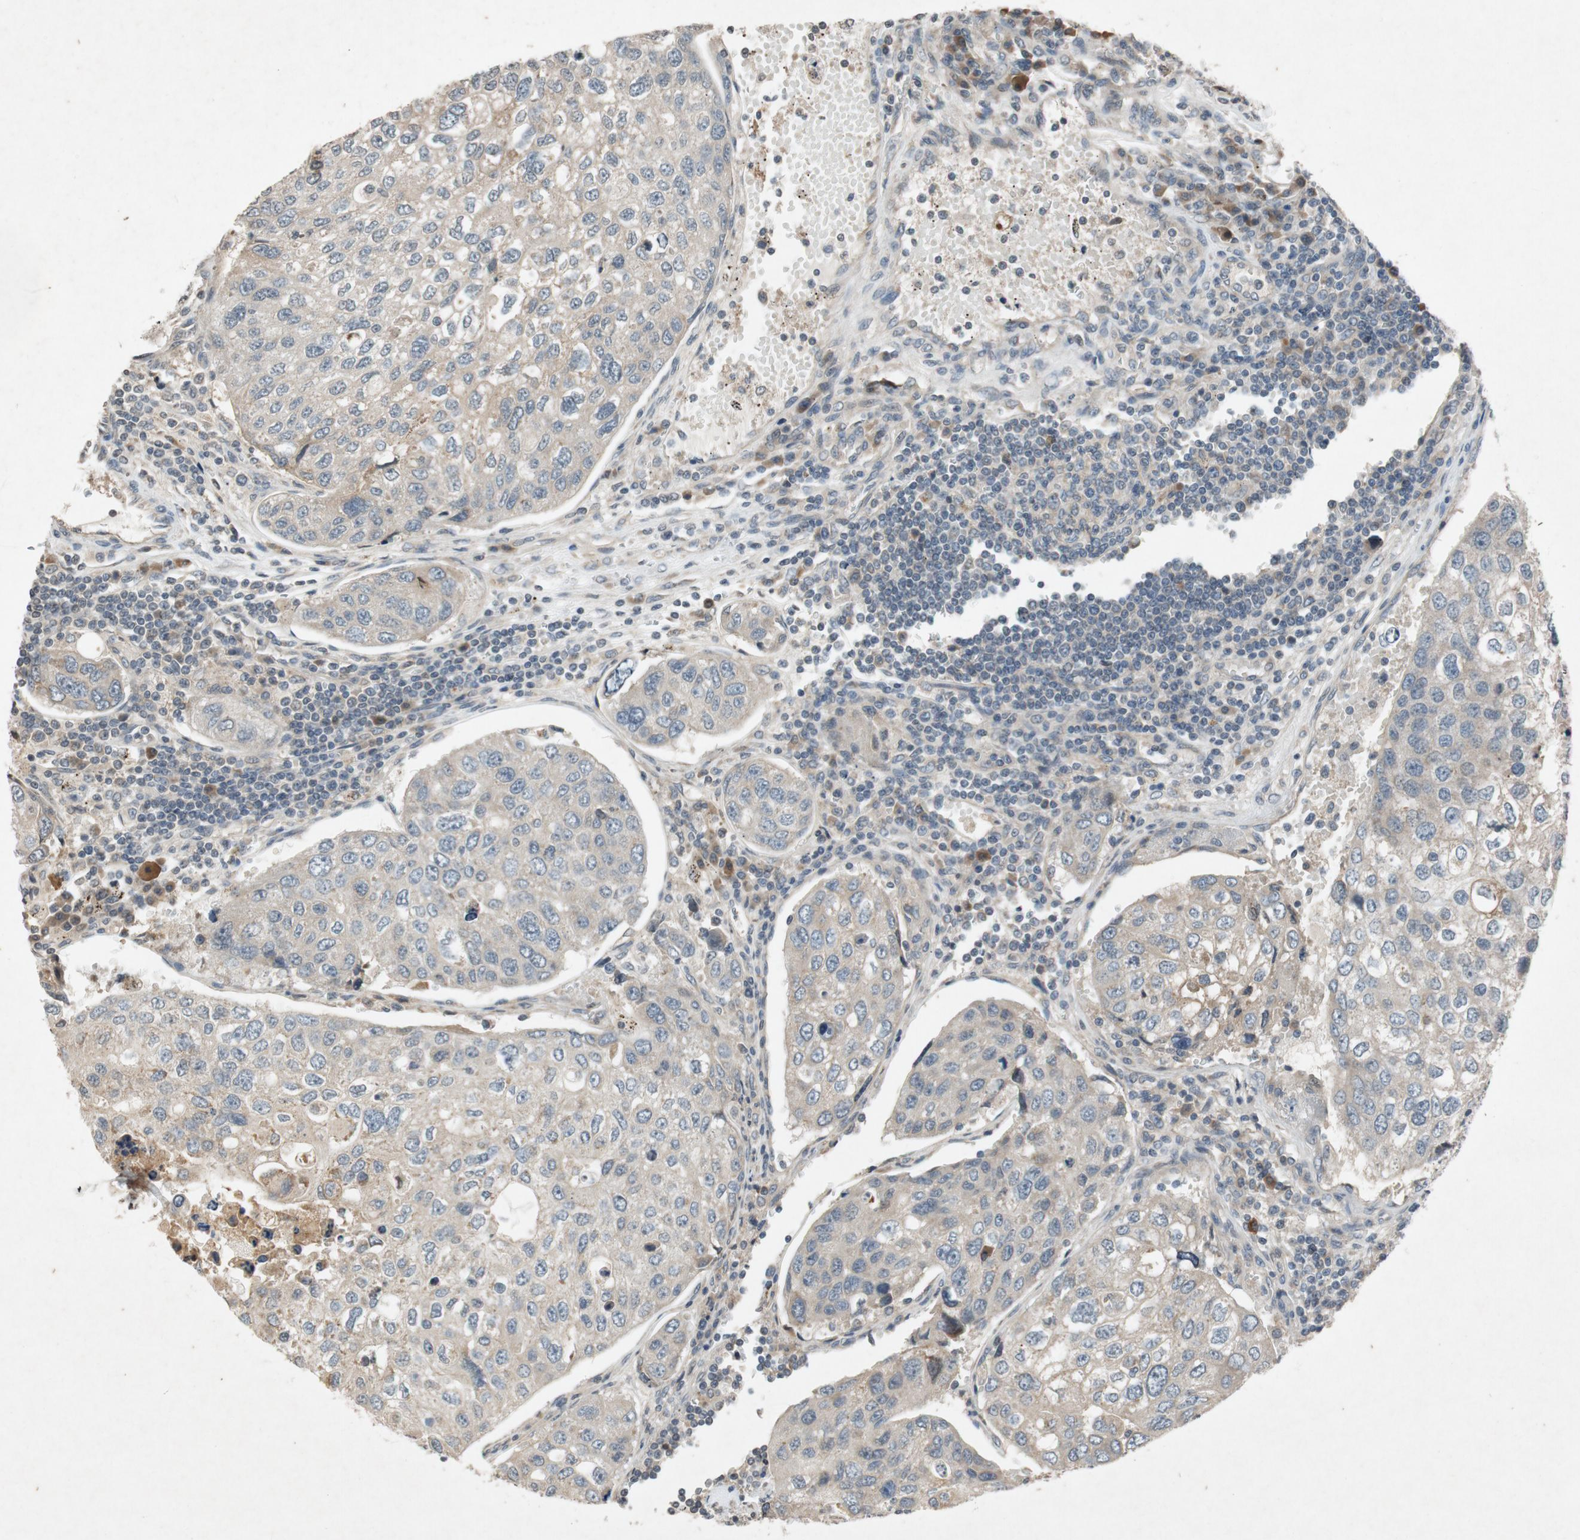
{"staining": {"intensity": "weak", "quantity": ">75%", "location": "cytoplasmic/membranous"}, "tissue": "urothelial cancer", "cell_type": "Tumor cells", "image_type": "cancer", "snomed": [{"axis": "morphology", "description": "Urothelial carcinoma, High grade"}, {"axis": "topography", "description": "Lymph node"}, {"axis": "topography", "description": "Urinary bladder"}], "caption": "This micrograph shows IHC staining of urothelial carcinoma (high-grade), with low weak cytoplasmic/membranous expression in approximately >75% of tumor cells.", "gene": "ATP2C1", "patient": {"sex": "male", "age": 51}}